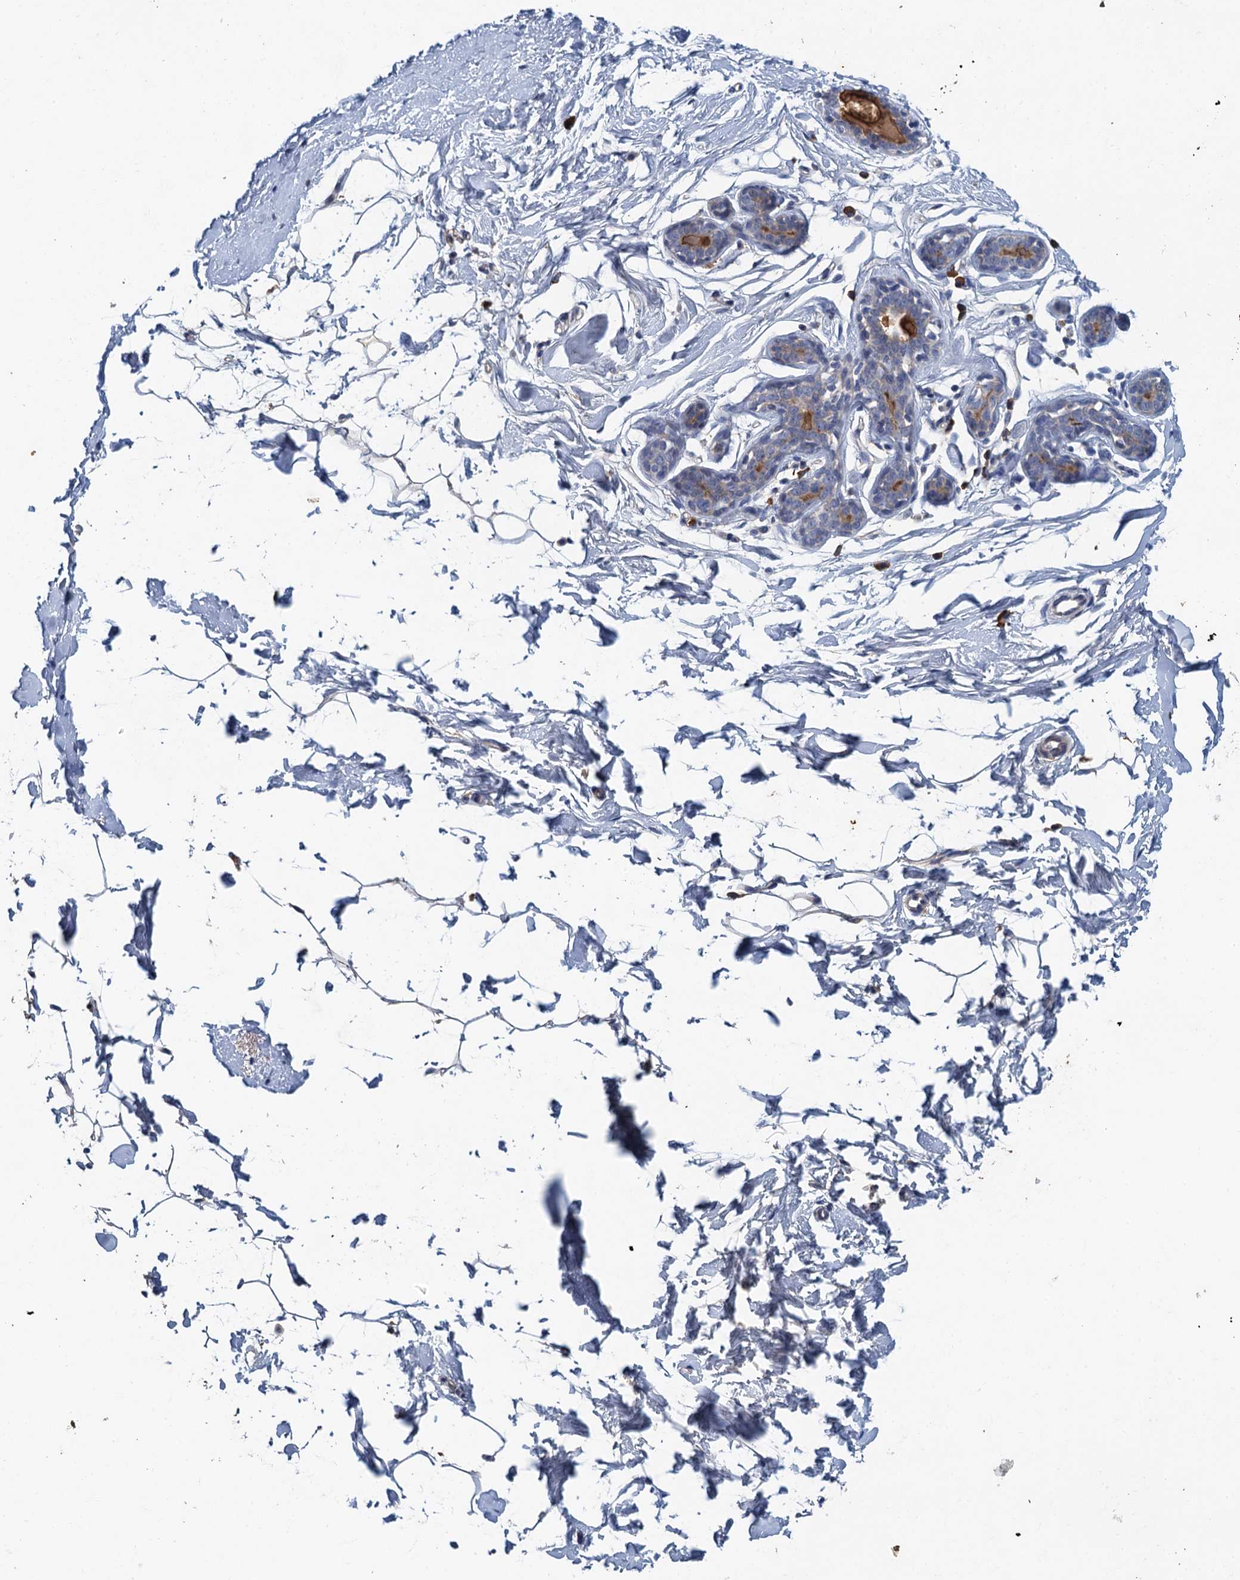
{"staining": {"intensity": "negative", "quantity": "none", "location": "none"}, "tissue": "adipose tissue", "cell_type": "Adipocytes", "image_type": "normal", "snomed": [{"axis": "morphology", "description": "Normal tissue, NOS"}, {"axis": "topography", "description": "Breast"}], "caption": "The immunohistochemistry micrograph has no significant positivity in adipocytes of adipose tissue. (DAB immunohistochemistry visualized using brightfield microscopy, high magnification).", "gene": "TPCN1", "patient": {"sex": "female", "age": 23}}